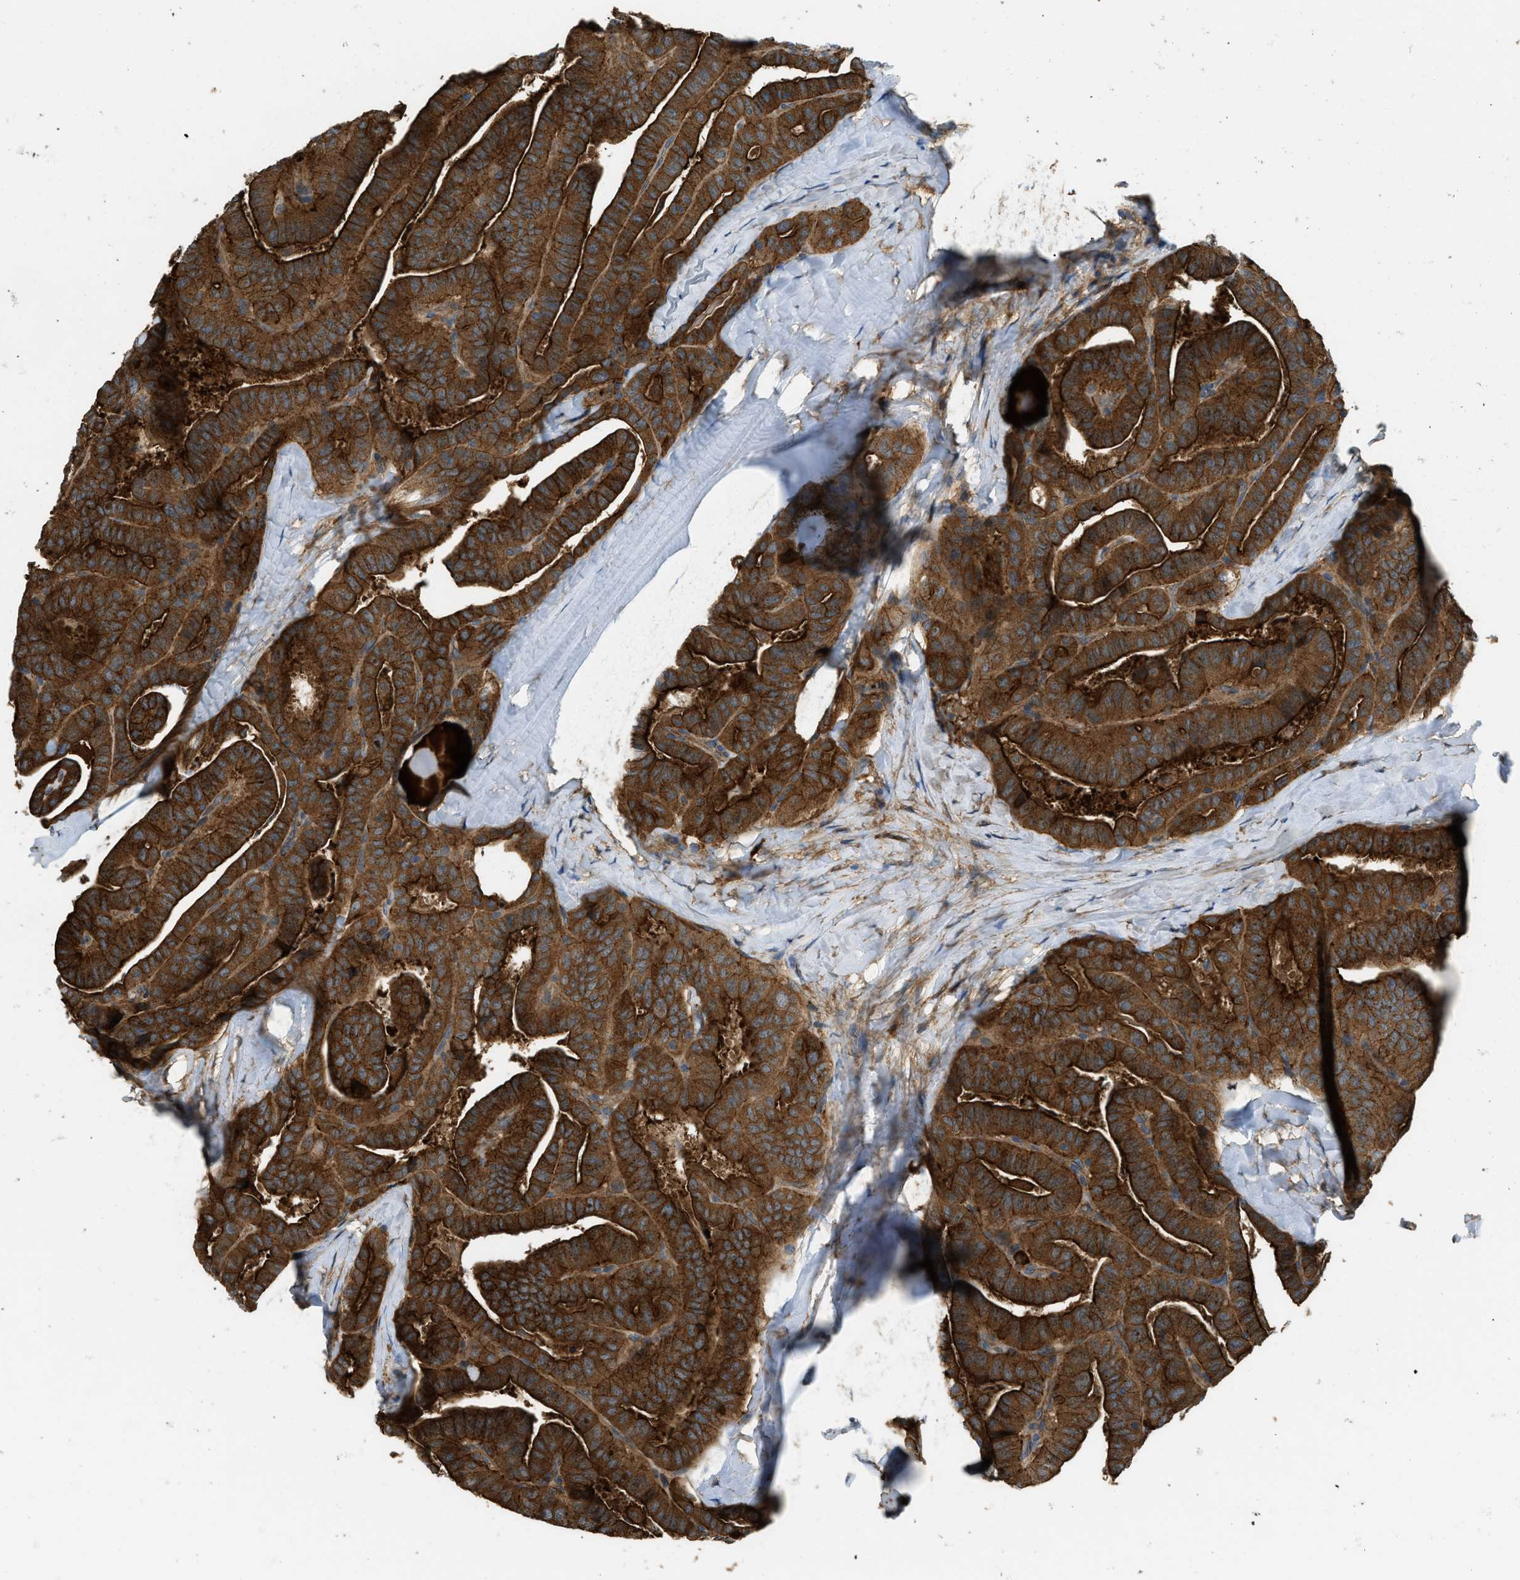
{"staining": {"intensity": "strong", "quantity": ">75%", "location": "cytoplasmic/membranous"}, "tissue": "thyroid cancer", "cell_type": "Tumor cells", "image_type": "cancer", "snomed": [{"axis": "morphology", "description": "Papillary adenocarcinoma, NOS"}, {"axis": "topography", "description": "Thyroid gland"}], "caption": "About >75% of tumor cells in human thyroid papillary adenocarcinoma display strong cytoplasmic/membranous protein expression as visualized by brown immunohistochemical staining.", "gene": "BAG4", "patient": {"sex": "male", "age": 77}}